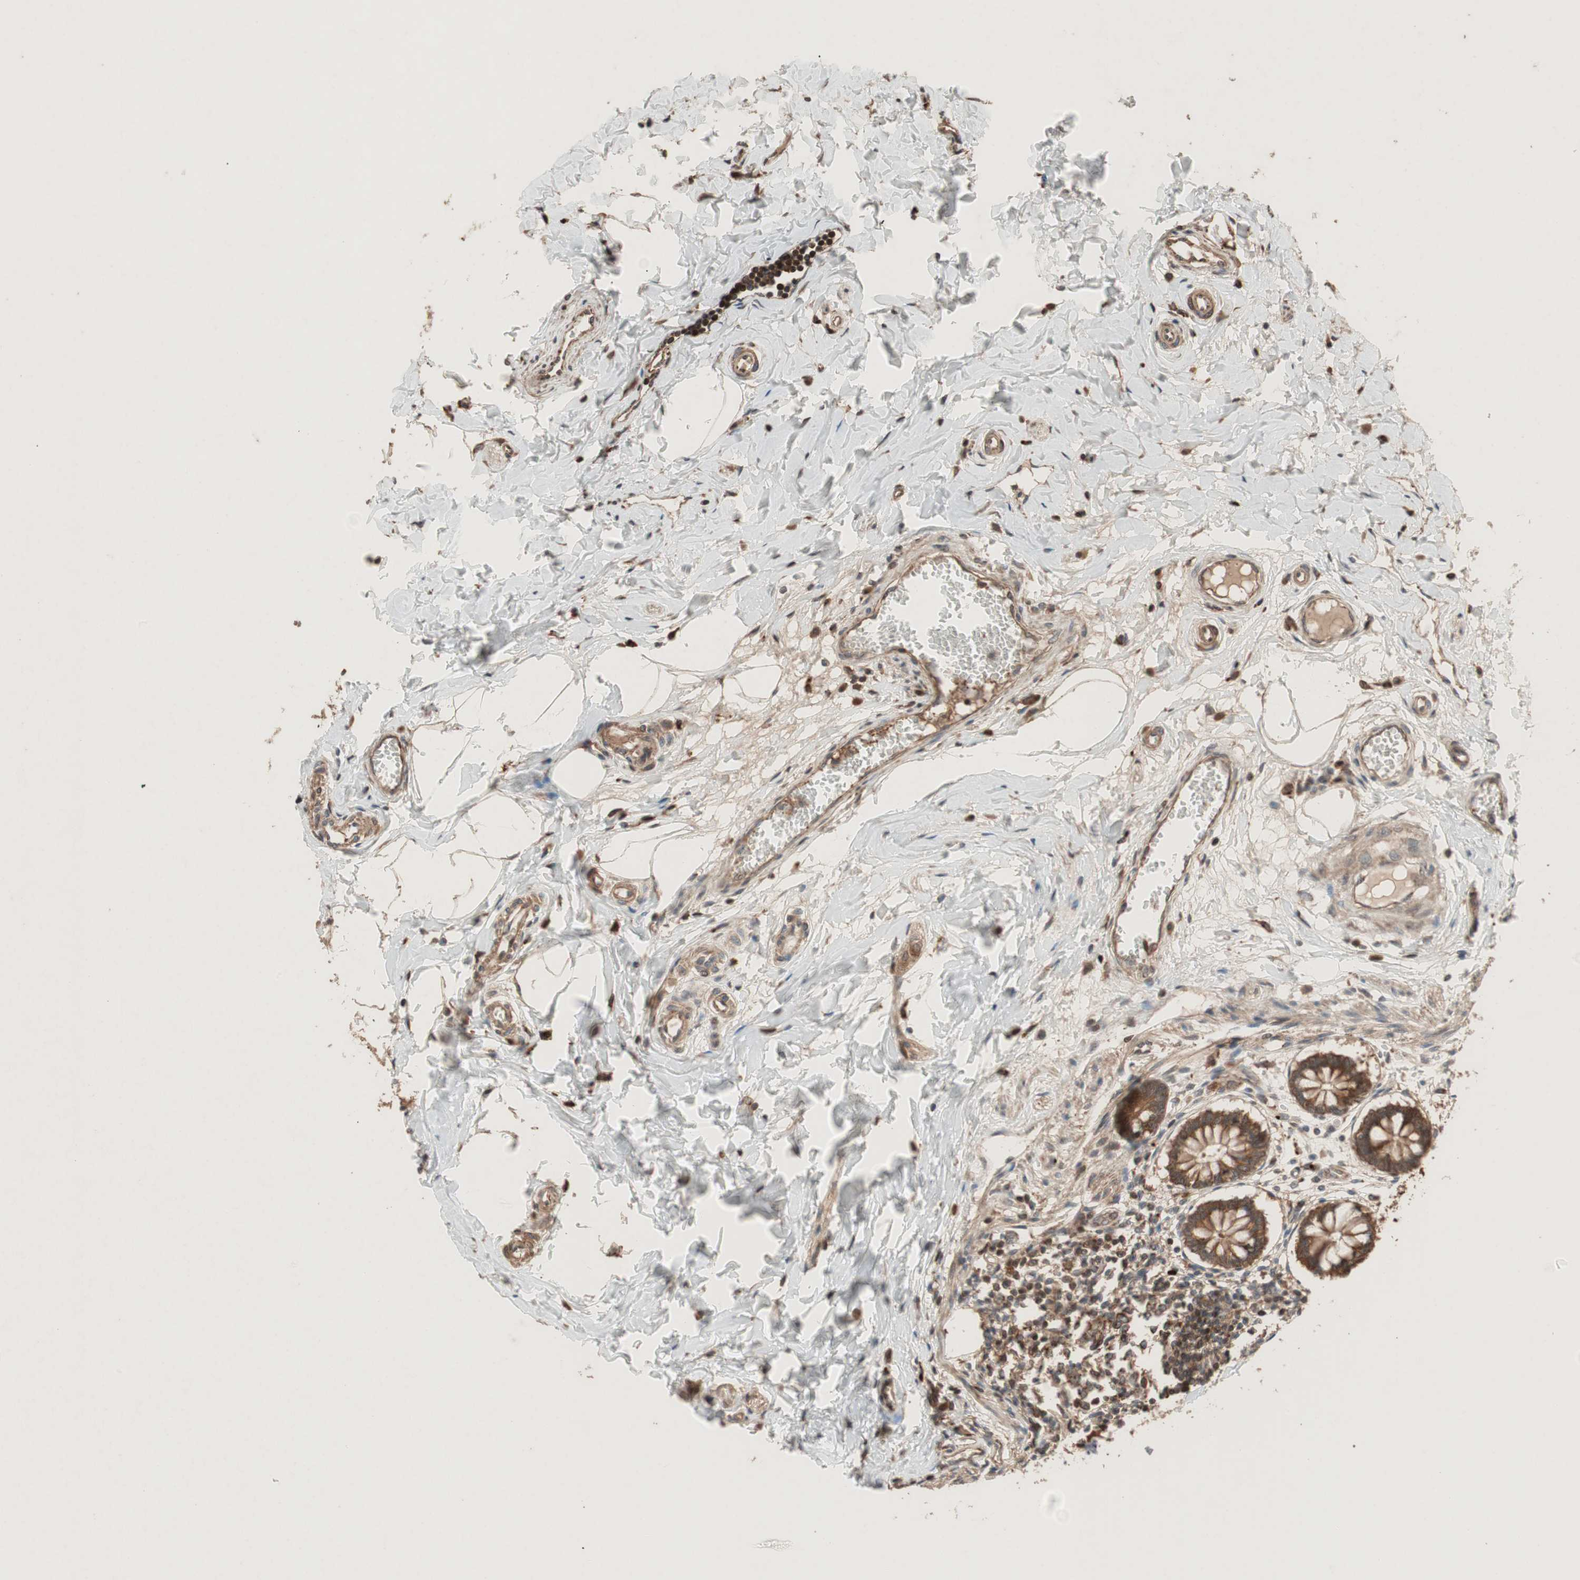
{"staining": {"intensity": "moderate", "quantity": ">75%", "location": "cytoplasmic/membranous"}, "tissue": "colon", "cell_type": "Endothelial cells", "image_type": "normal", "snomed": [{"axis": "morphology", "description": "Normal tissue, NOS"}, {"axis": "morphology", "description": "Adenocarcinoma, NOS"}, {"axis": "topography", "description": "Colon"}, {"axis": "topography", "description": "Peripheral nerve tissue"}], "caption": "Protein staining exhibits moderate cytoplasmic/membranous expression in about >75% of endothelial cells in unremarkable colon.", "gene": "RAB1A", "patient": {"sex": "male", "age": 14}}